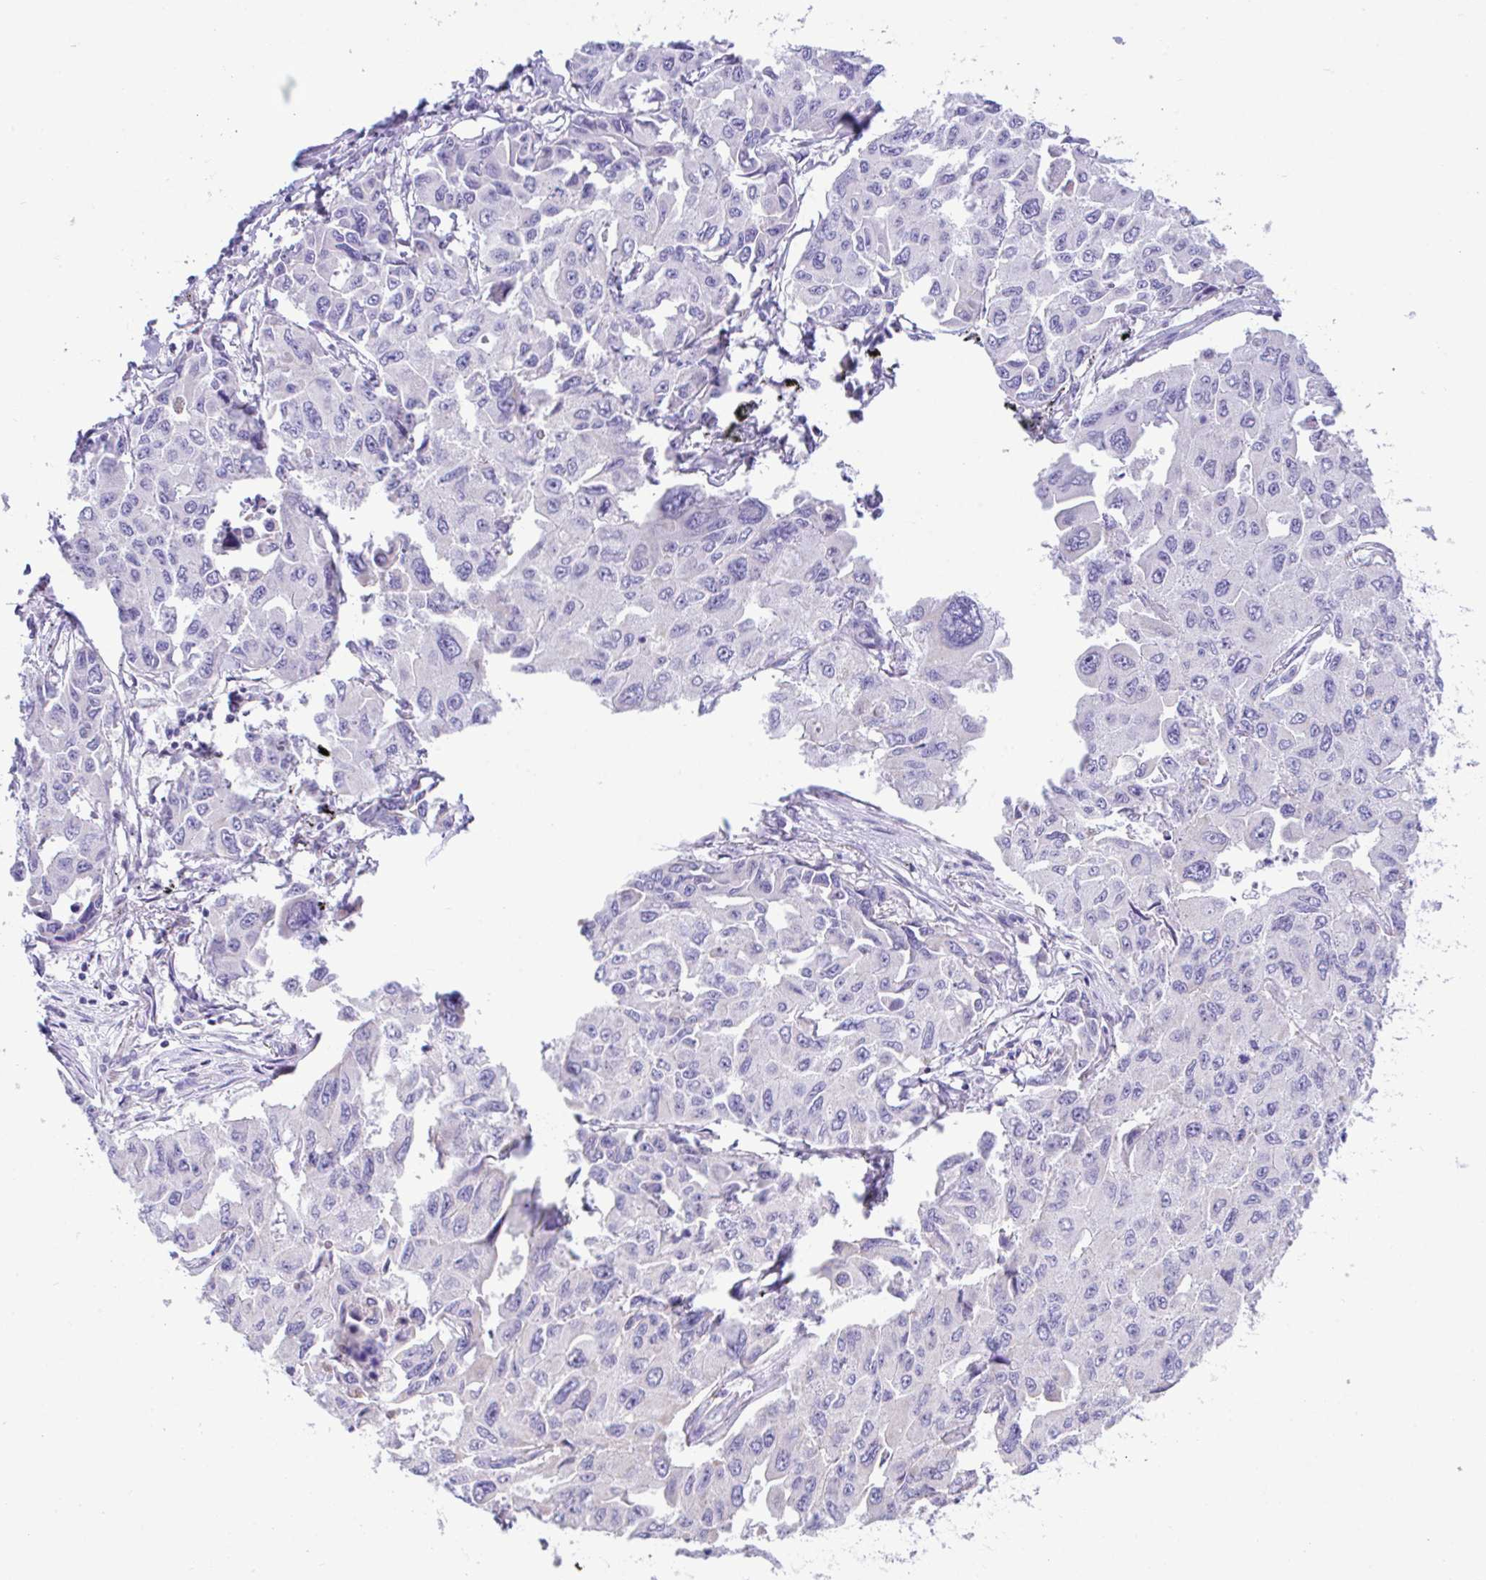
{"staining": {"intensity": "negative", "quantity": "none", "location": "none"}, "tissue": "lung cancer", "cell_type": "Tumor cells", "image_type": "cancer", "snomed": [{"axis": "morphology", "description": "Adenocarcinoma, NOS"}, {"axis": "topography", "description": "Lung"}], "caption": "Tumor cells are negative for protein expression in human adenocarcinoma (lung). The staining was performed using DAB (3,3'-diaminobenzidine) to visualize the protein expression in brown, while the nuclei were stained in blue with hematoxylin (Magnification: 20x).", "gene": "NLRP8", "patient": {"sex": "male", "age": 64}}